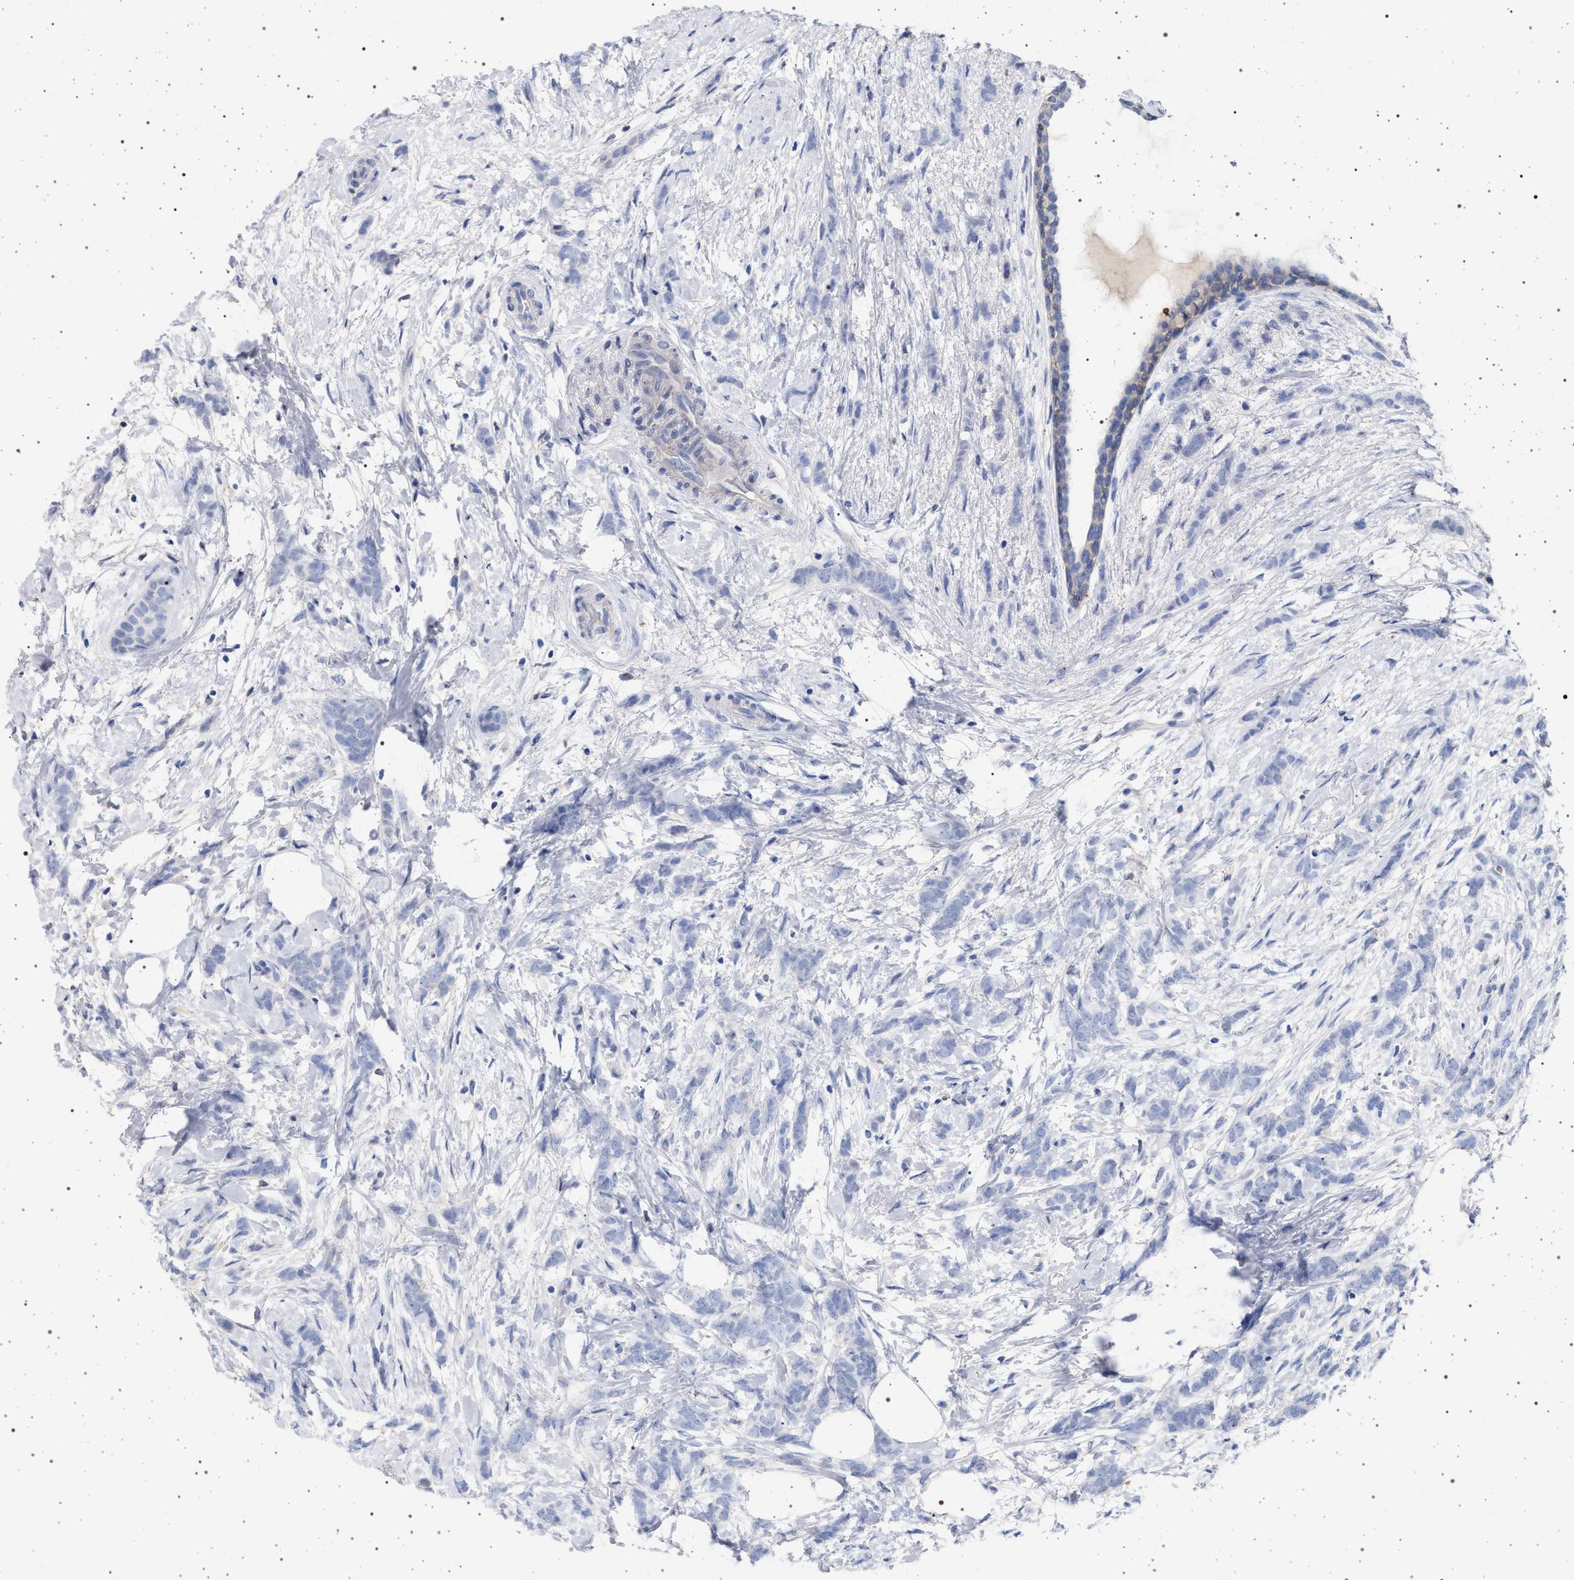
{"staining": {"intensity": "negative", "quantity": "none", "location": "none"}, "tissue": "breast cancer", "cell_type": "Tumor cells", "image_type": "cancer", "snomed": [{"axis": "morphology", "description": "Lobular carcinoma, in situ"}, {"axis": "morphology", "description": "Lobular carcinoma"}, {"axis": "topography", "description": "Breast"}], "caption": "The IHC photomicrograph has no significant positivity in tumor cells of lobular carcinoma (breast) tissue.", "gene": "PLG", "patient": {"sex": "female", "age": 41}}